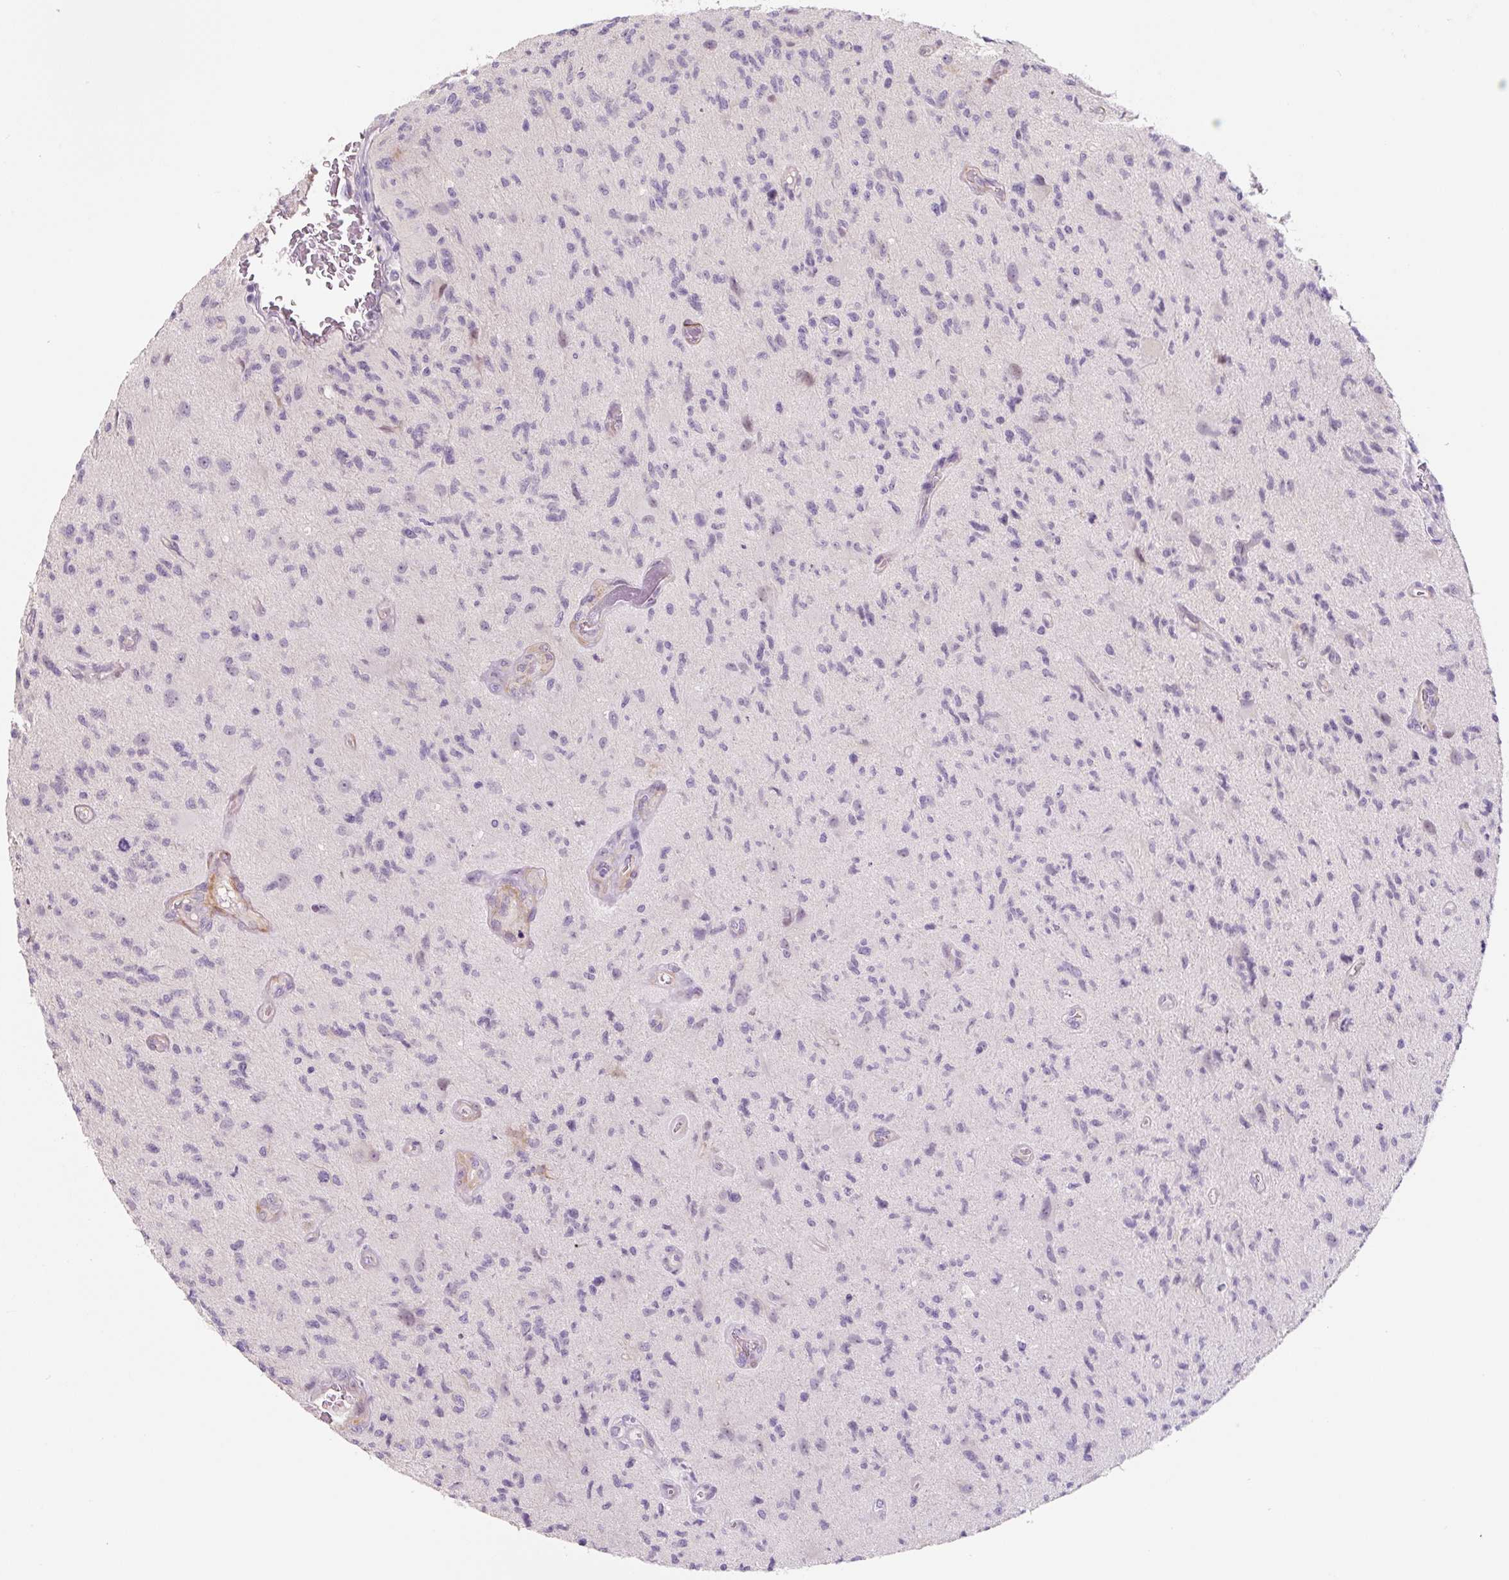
{"staining": {"intensity": "negative", "quantity": "none", "location": "none"}, "tissue": "glioma", "cell_type": "Tumor cells", "image_type": "cancer", "snomed": [{"axis": "morphology", "description": "Glioma, malignant, High grade"}, {"axis": "topography", "description": "Brain"}], "caption": "Tumor cells are negative for brown protein staining in glioma.", "gene": "CCL25", "patient": {"sex": "male", "age": 67}}